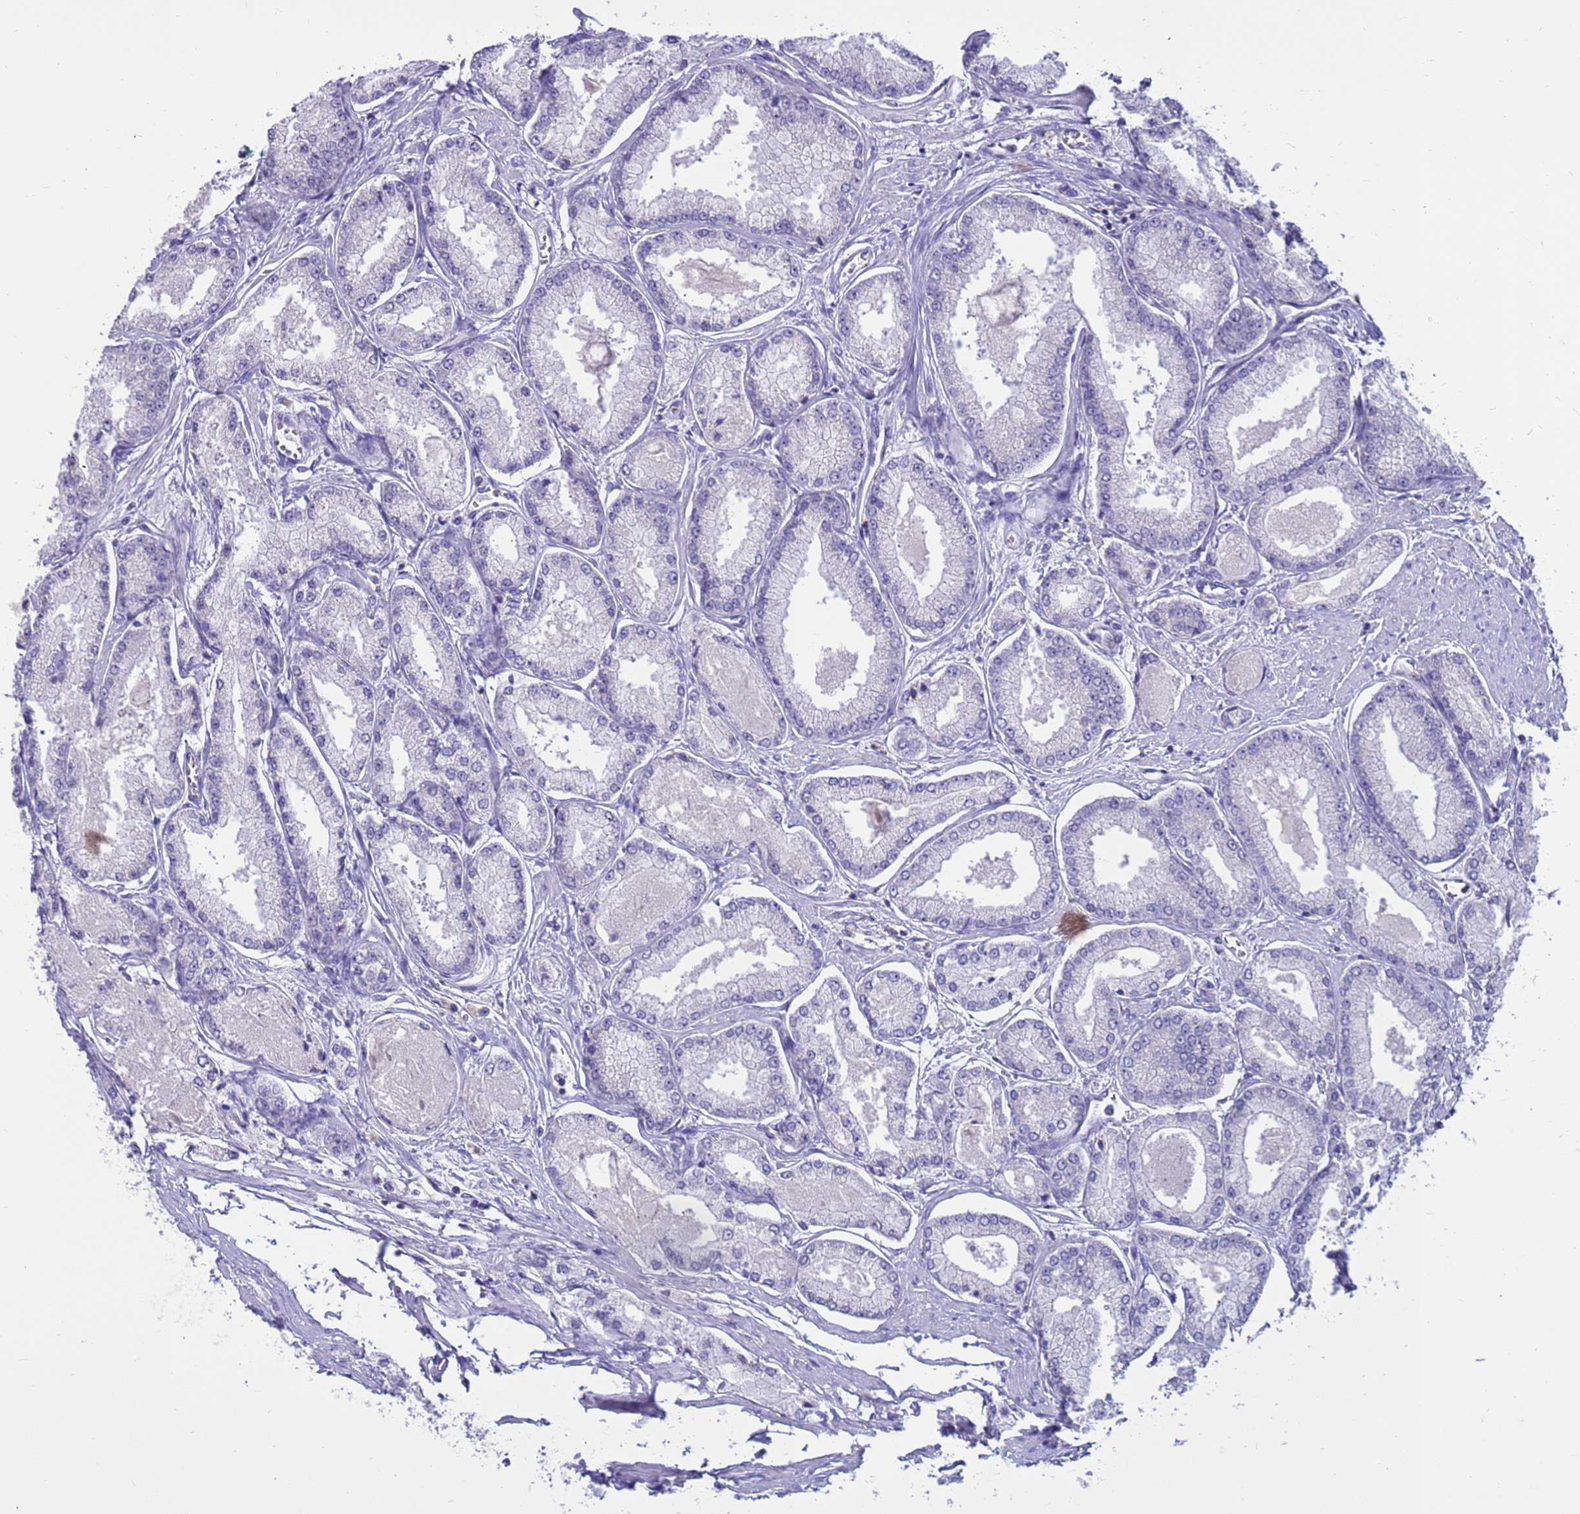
{"staining": {"intensity": "negative", "quantity": "none", "location": "none"}, "tissue": "prostate cancer", "cell_type": "Tumor cells", "image_type": "cancer", "snomed": [{"axis": "morphology", "description": "Adenocarcinoma, Low grade"}, {"axis": "topography", "description": "Prostate"}], "caption": "IHC micrograph of human low-grade adenocarcinoma (prostate) stained for a protein (brown), which reveals no staining in tumor cells.", "gene": "PDE10A", "patient": {"sex": "male", "age": 74}}